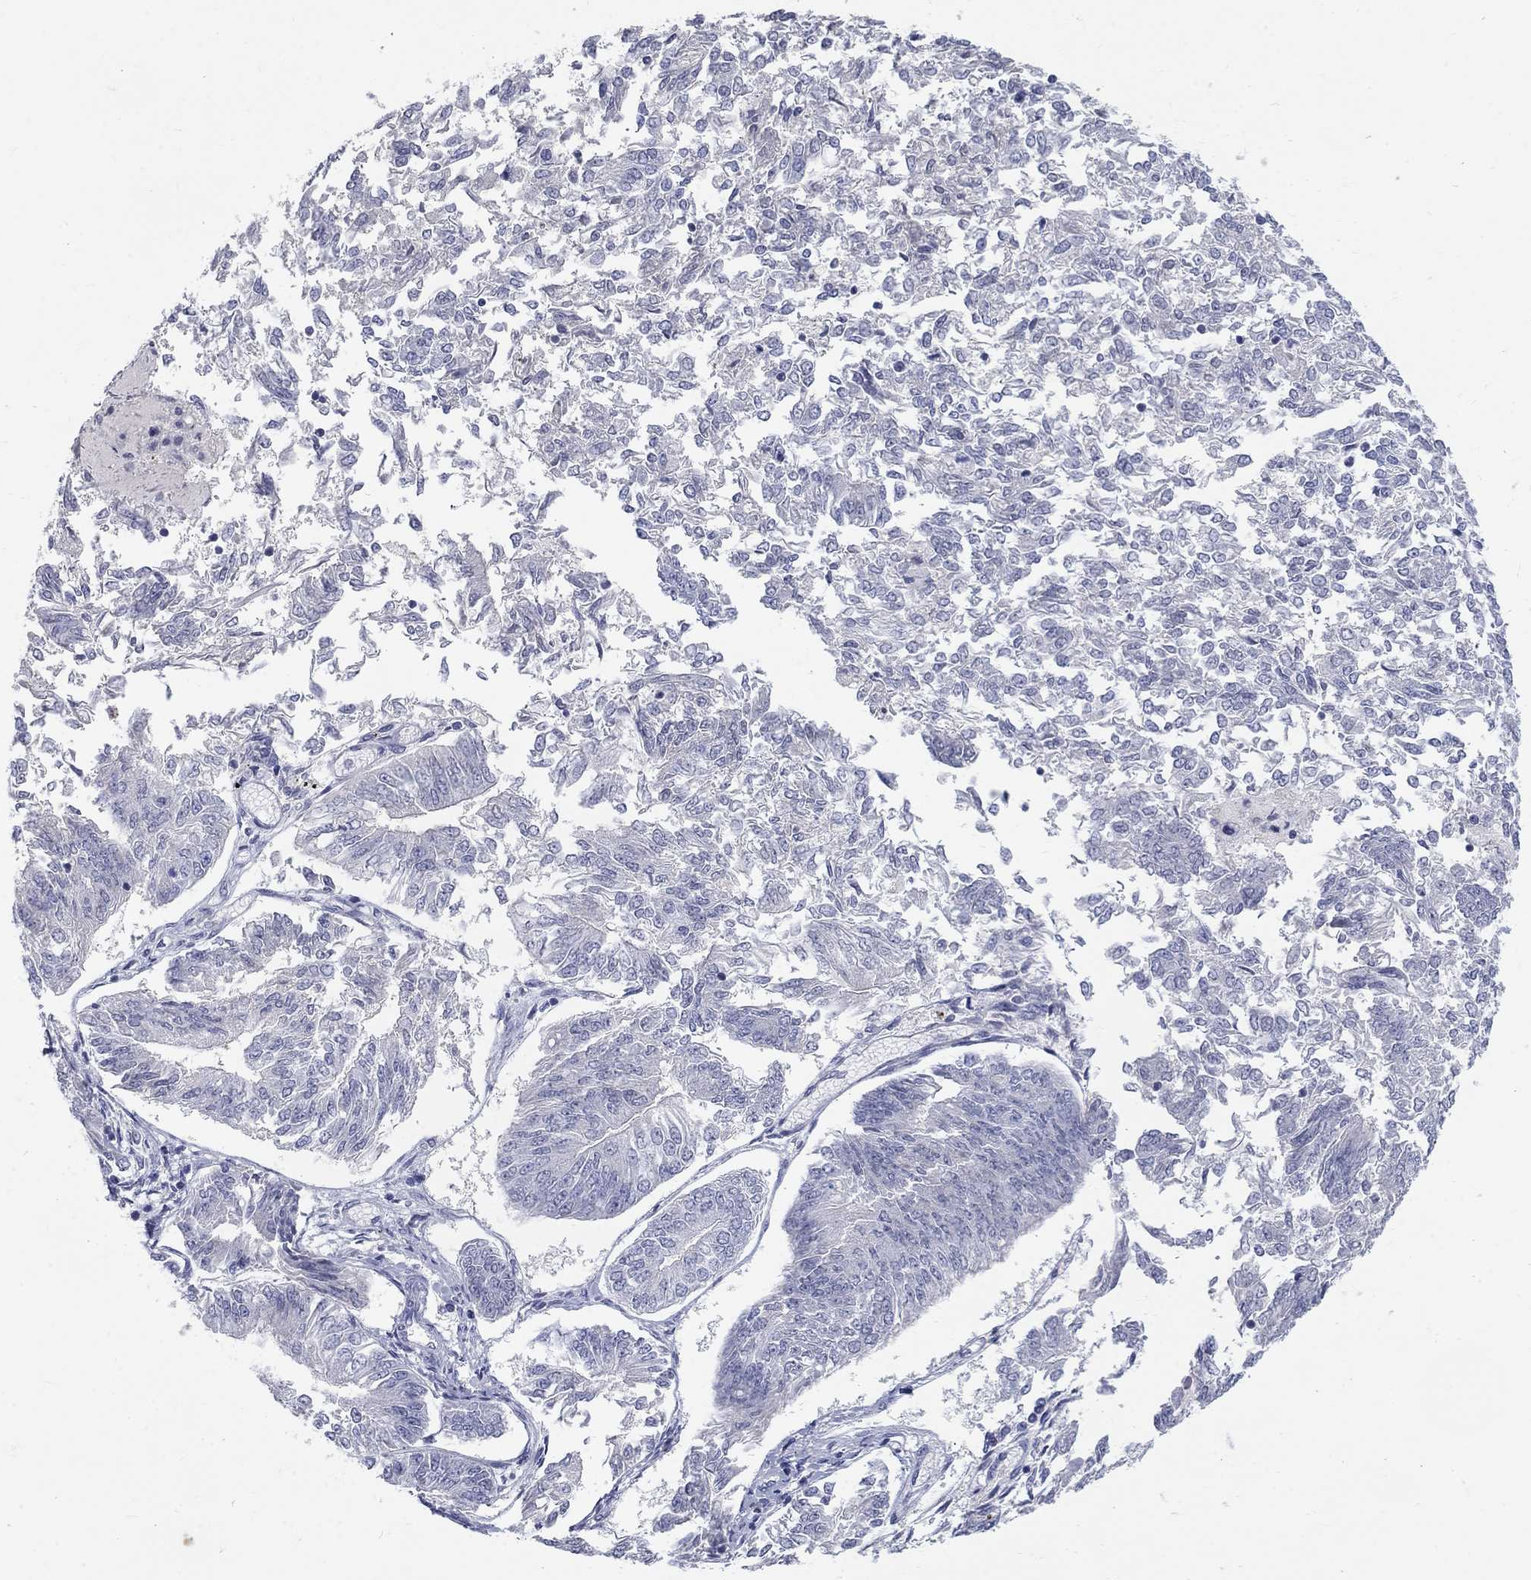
{"staining": {"intensity": "negative", "quantity": "none", "location": "none"}, "tissue": "endometrial cancer", "cell_type": "Tumor cells", "image_type": "cancer", "snomed": [{"axis": "morphology", "description": "Adenocarcinoma, NOS"}, {"axis": "topography", "description": "Endometrium"}], "caption": "High magnification brightfield microscopy of endometrial cancer (adenocarcinoma) stained with DAB (3,3'-diaminobenzidine) (brown) and counterstained with hematoxylin (blue): tumor cells show no significant positivity. Nuclei are stained in blue.", "gene": "PTH1R", "patient": {"sex": "female", "age": 58}}